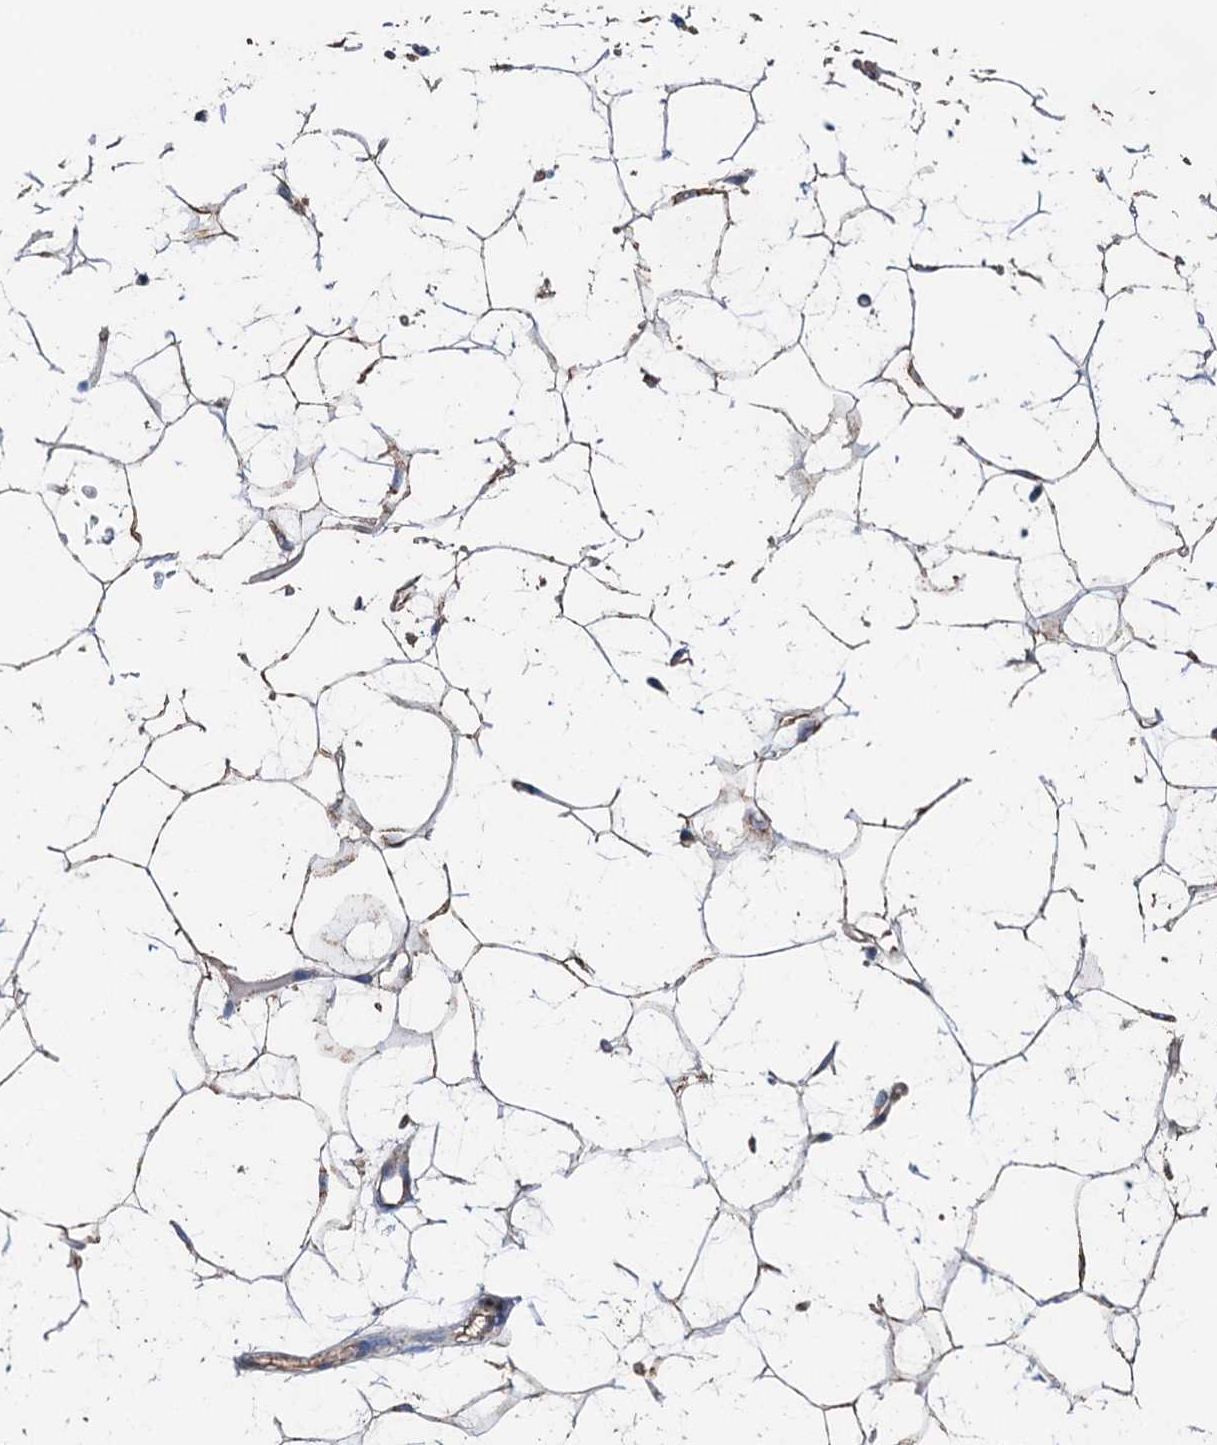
{"staining": {"intensity": "moderate", "quantity": ">75%", "location": "cytoplasmic/membranous"}, "tissue": "adipose tissue", "cell_type": "Adipocytes", "image_type": "normal", "snomed": [{"axis": "morphology", "description": "Normal tissue, NOS"}, {"axis": "topography", "description": "Breast"}], "caption": "Immunohistochemistry (DAB) staining of unremarkable adipose tissue exhibits moderate cytoplasmic/membranous protein staining in about >75% of adipocytes. (IHC, brightfield microscopy, high magnification).", "gene": "DGLUCY", "patient": {"sex": "female", "age": 26}}